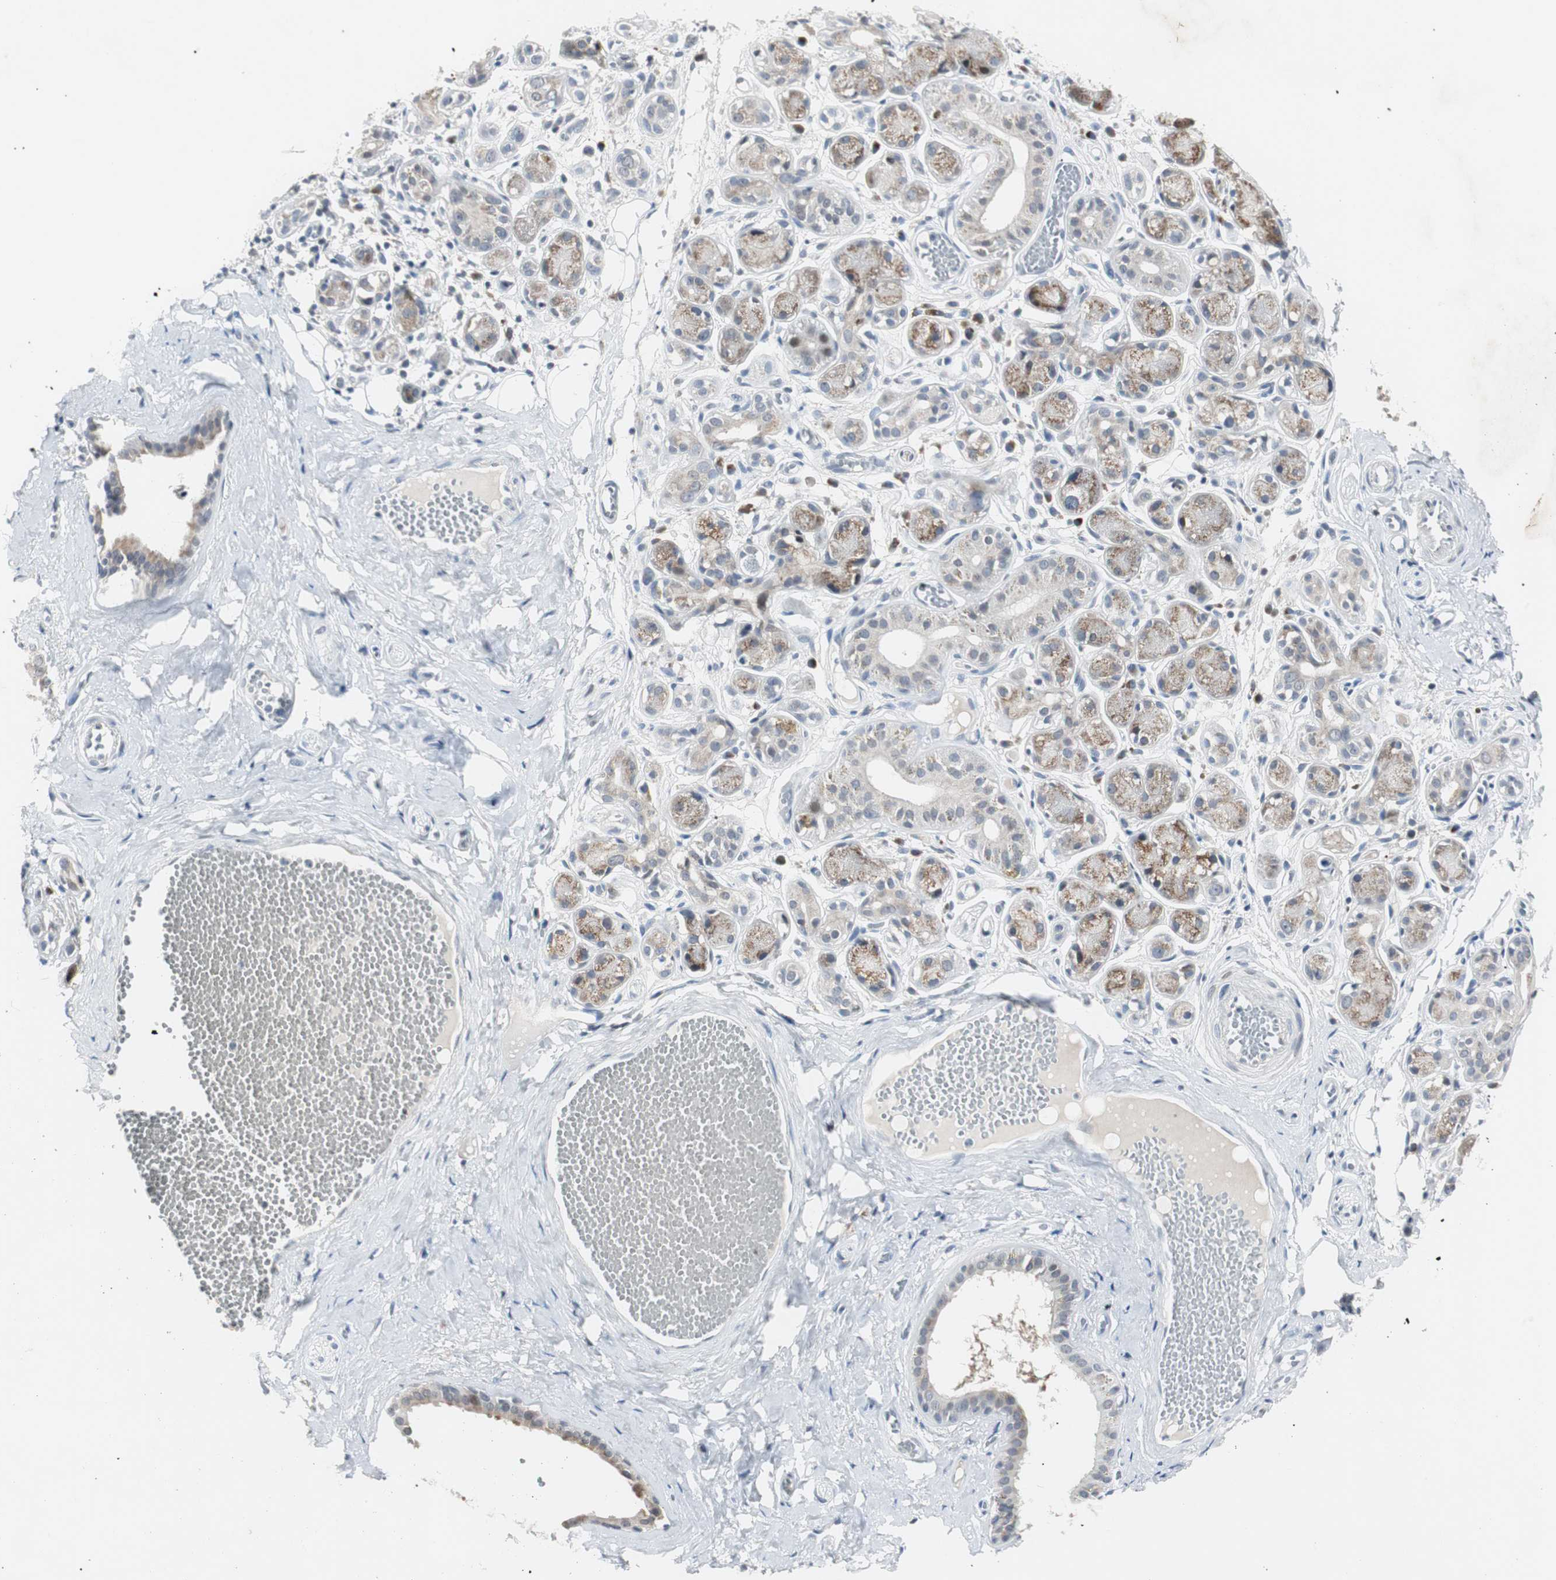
{"staining": {"intensity": "negative", "quantity": "none", "location": "none"}, "tissue": "adipose tissue", "cell_type": "Adipocytes", "image_type": "normal", "snomed": [{"axis": "morphology", "description": "Normal tissue, NOS"}, {"axis": "morphology", "description": "Inflammation, NOS"}, {"axis": "topography", "description": "Vascular tissue"}, {"axis": "topography", "description": "Salivary gland"}], "caption": "High magnification brightfield microscopy of benign adipose tissue stained with DAB (3,3'-diaminobenzidine) (brown) and counterstained with hematoxylin (blue): adipocytes show no significant expression. Brightfield microscopy of immunohistochemistry stained with DAB (brown) and hematoxylin (blue), captured at high magnification.", "gene": "SOX30", "patient": {"sex": "female", "age": 75}}